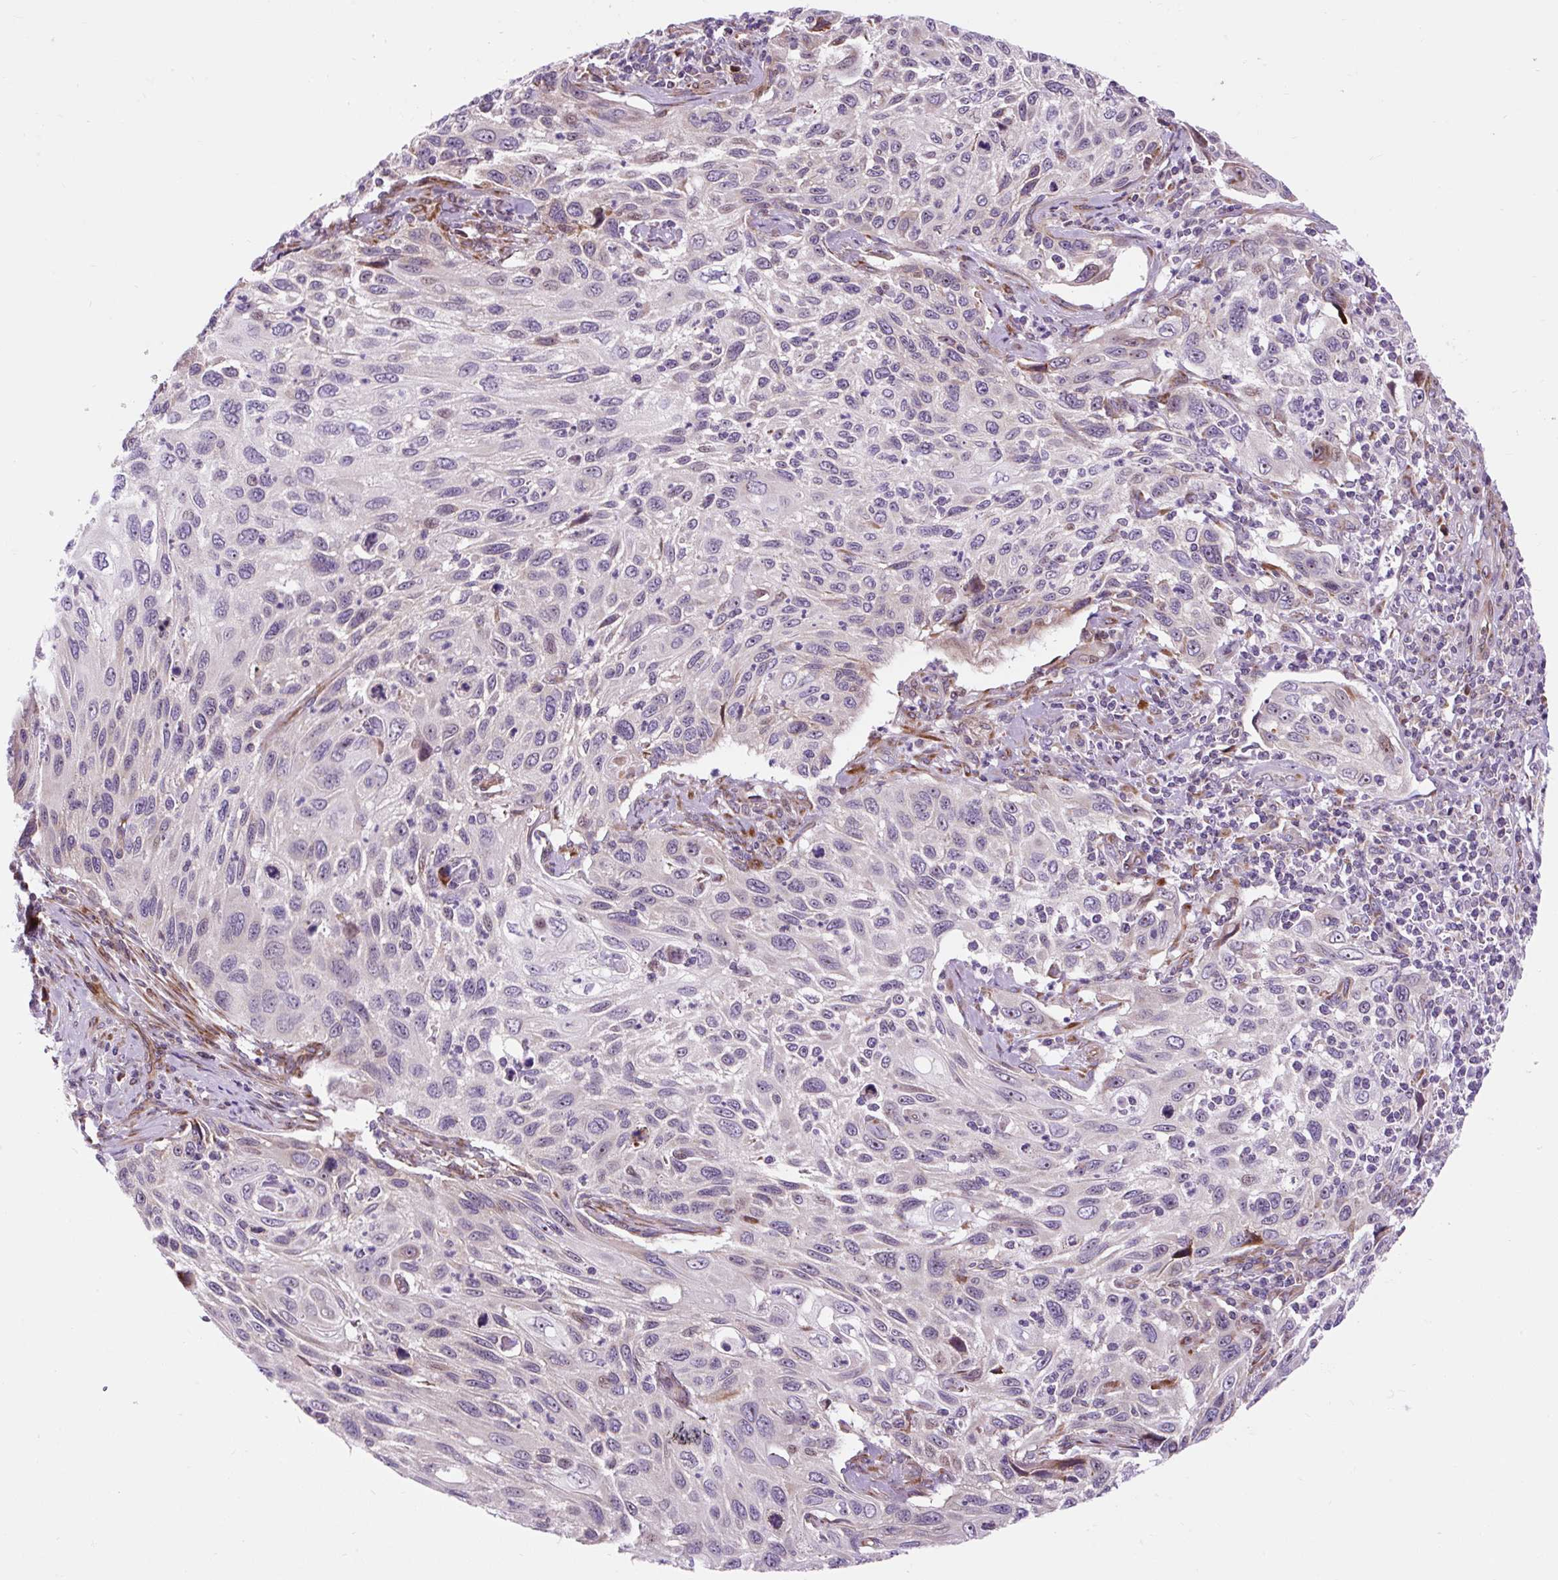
{"staining": {"intensity": "negative", "quantity": "none", "location": "none"}, "tissue": "cervical cancer", "cell_type": "Tumor cells", "image_type": "cancer", "snomed": [{"axis": "morphology", "description": "Squamous cell carcinoma, NOS"}, {"axis": "topography", "description": "Cervix"}], "caption": "A photomicrograph of human cervical cancer is negative for staining in tumor cells.", "gene": "CISD3", "patient": {"sex": "female", "age": 70}}